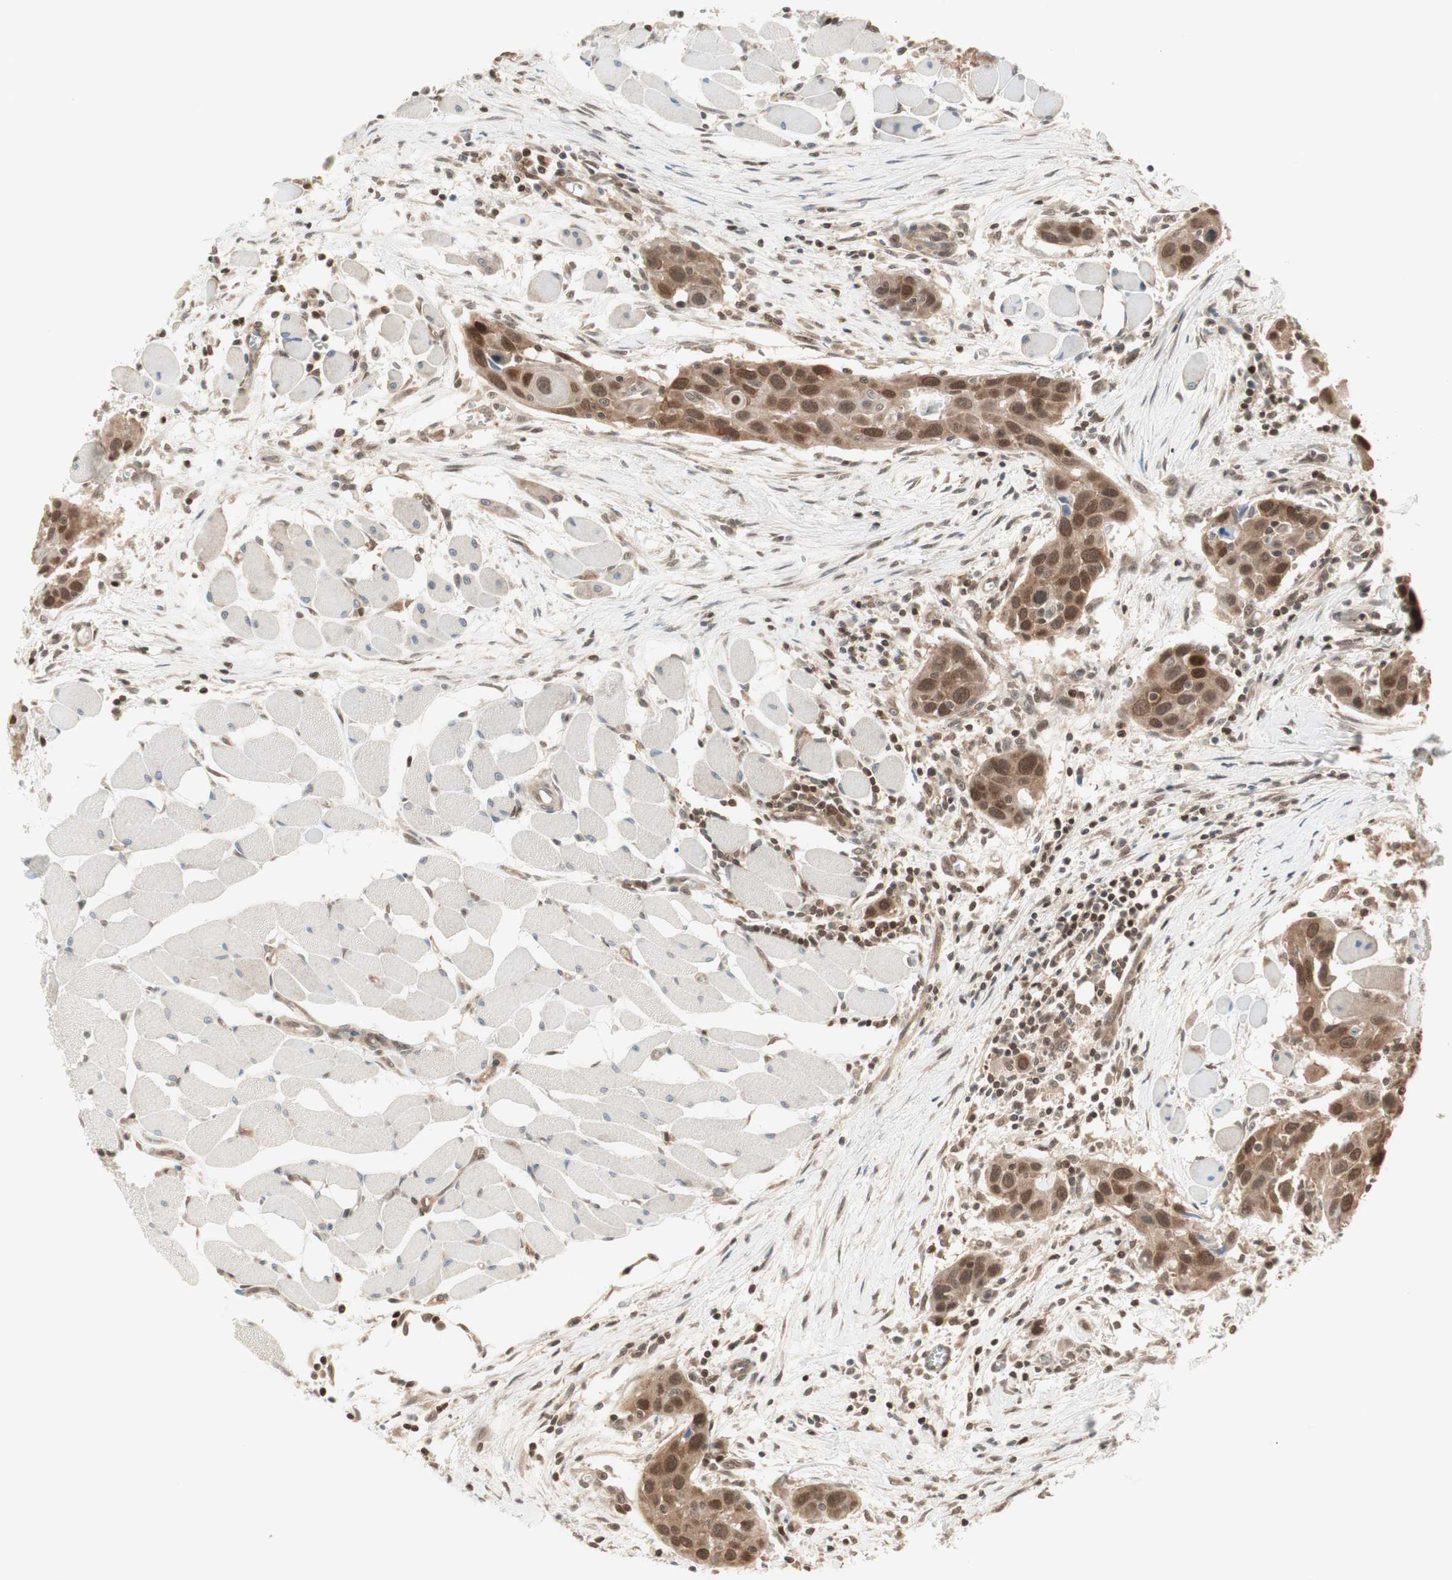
{"staining": {"intensity": "moderate", "quantity": ">75%", "location": "cytoplasmic/membranous,nuclear"}, "tissue": "head and neck cancer", "cell_type": "Tumor cells", "image_type": "cancer", "snomed": [{"axis": "morphology", "description": "Squamous cell carcinoma, NOS"}, {"axis": "topography", "description": "Oral tissue"}, {"axis": "topography", "description": "Head-Neck"}], "caption": "Head and neck cancer (squamous cell carcinoma) stained with DAB (3,3'-diaminobenzidine) immunohistochemistry reveals medium levels of moderate cytoplasmic/membranous and nuclear staining in approximately >75% of tumor cells.", "gene": "UBE2I", "patient": {"sex": "female", "age": 50}}